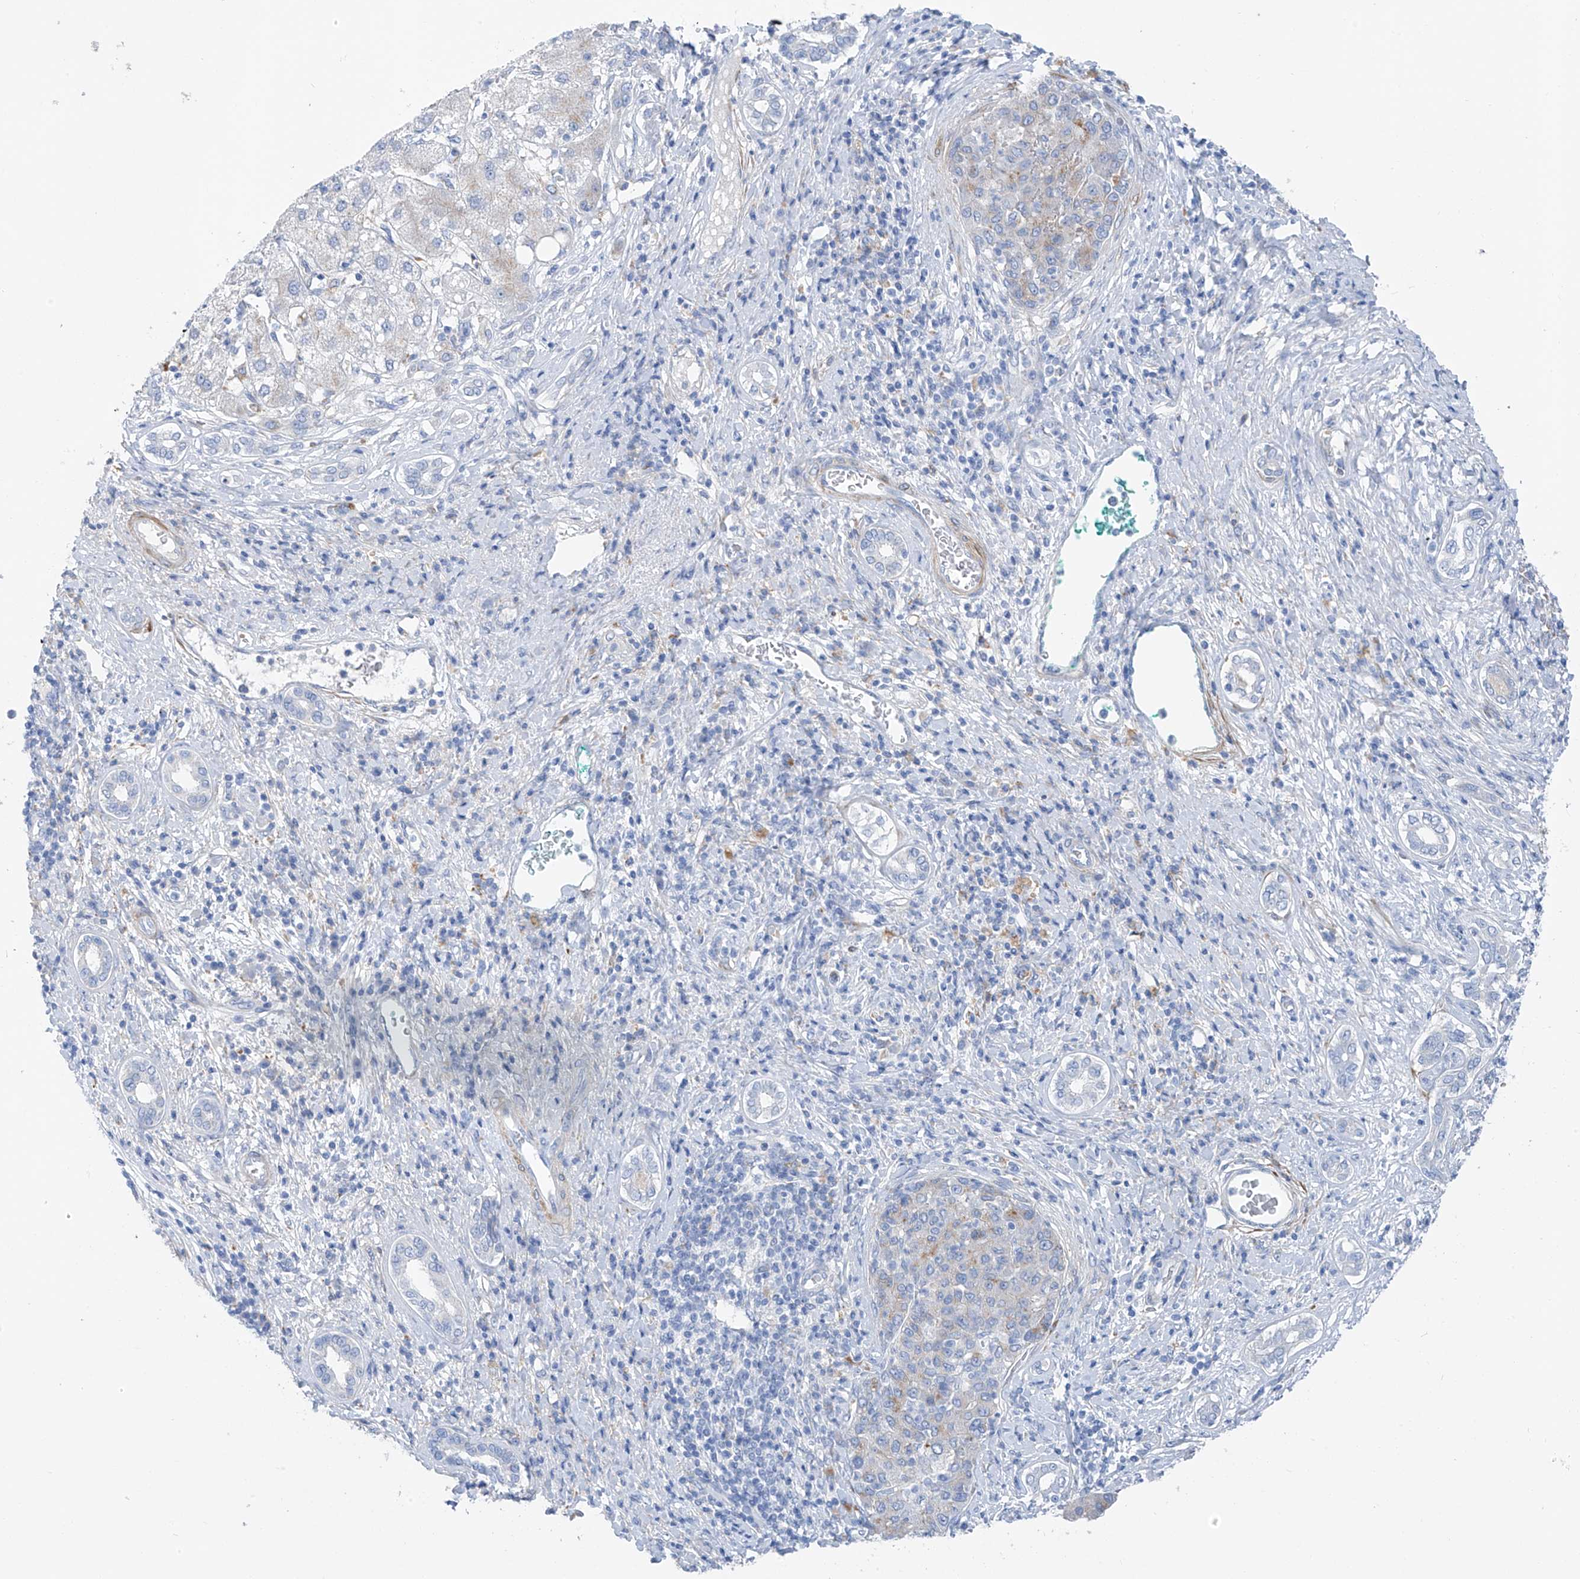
{"staining": {"intensity": "weak", "quantity": "<25%", "location": "cytoplasmic/membranous"}, "tissue": "liver cancer", "cell_type": "Tumor cells", "image_type": "cancer", "snomed": [{"axis": "morphology", "description": "Carcinoma, Hepatocellular, NOS"}, {"axis": "topography", "description": "Liver"}], "caption": "This is an immunohistochemistry (IHC) histopathology image of liver cancer. There is no positivity in tumor cells.", "gene": "GLMP", "patient": {"sex": "male", "age": 65}}